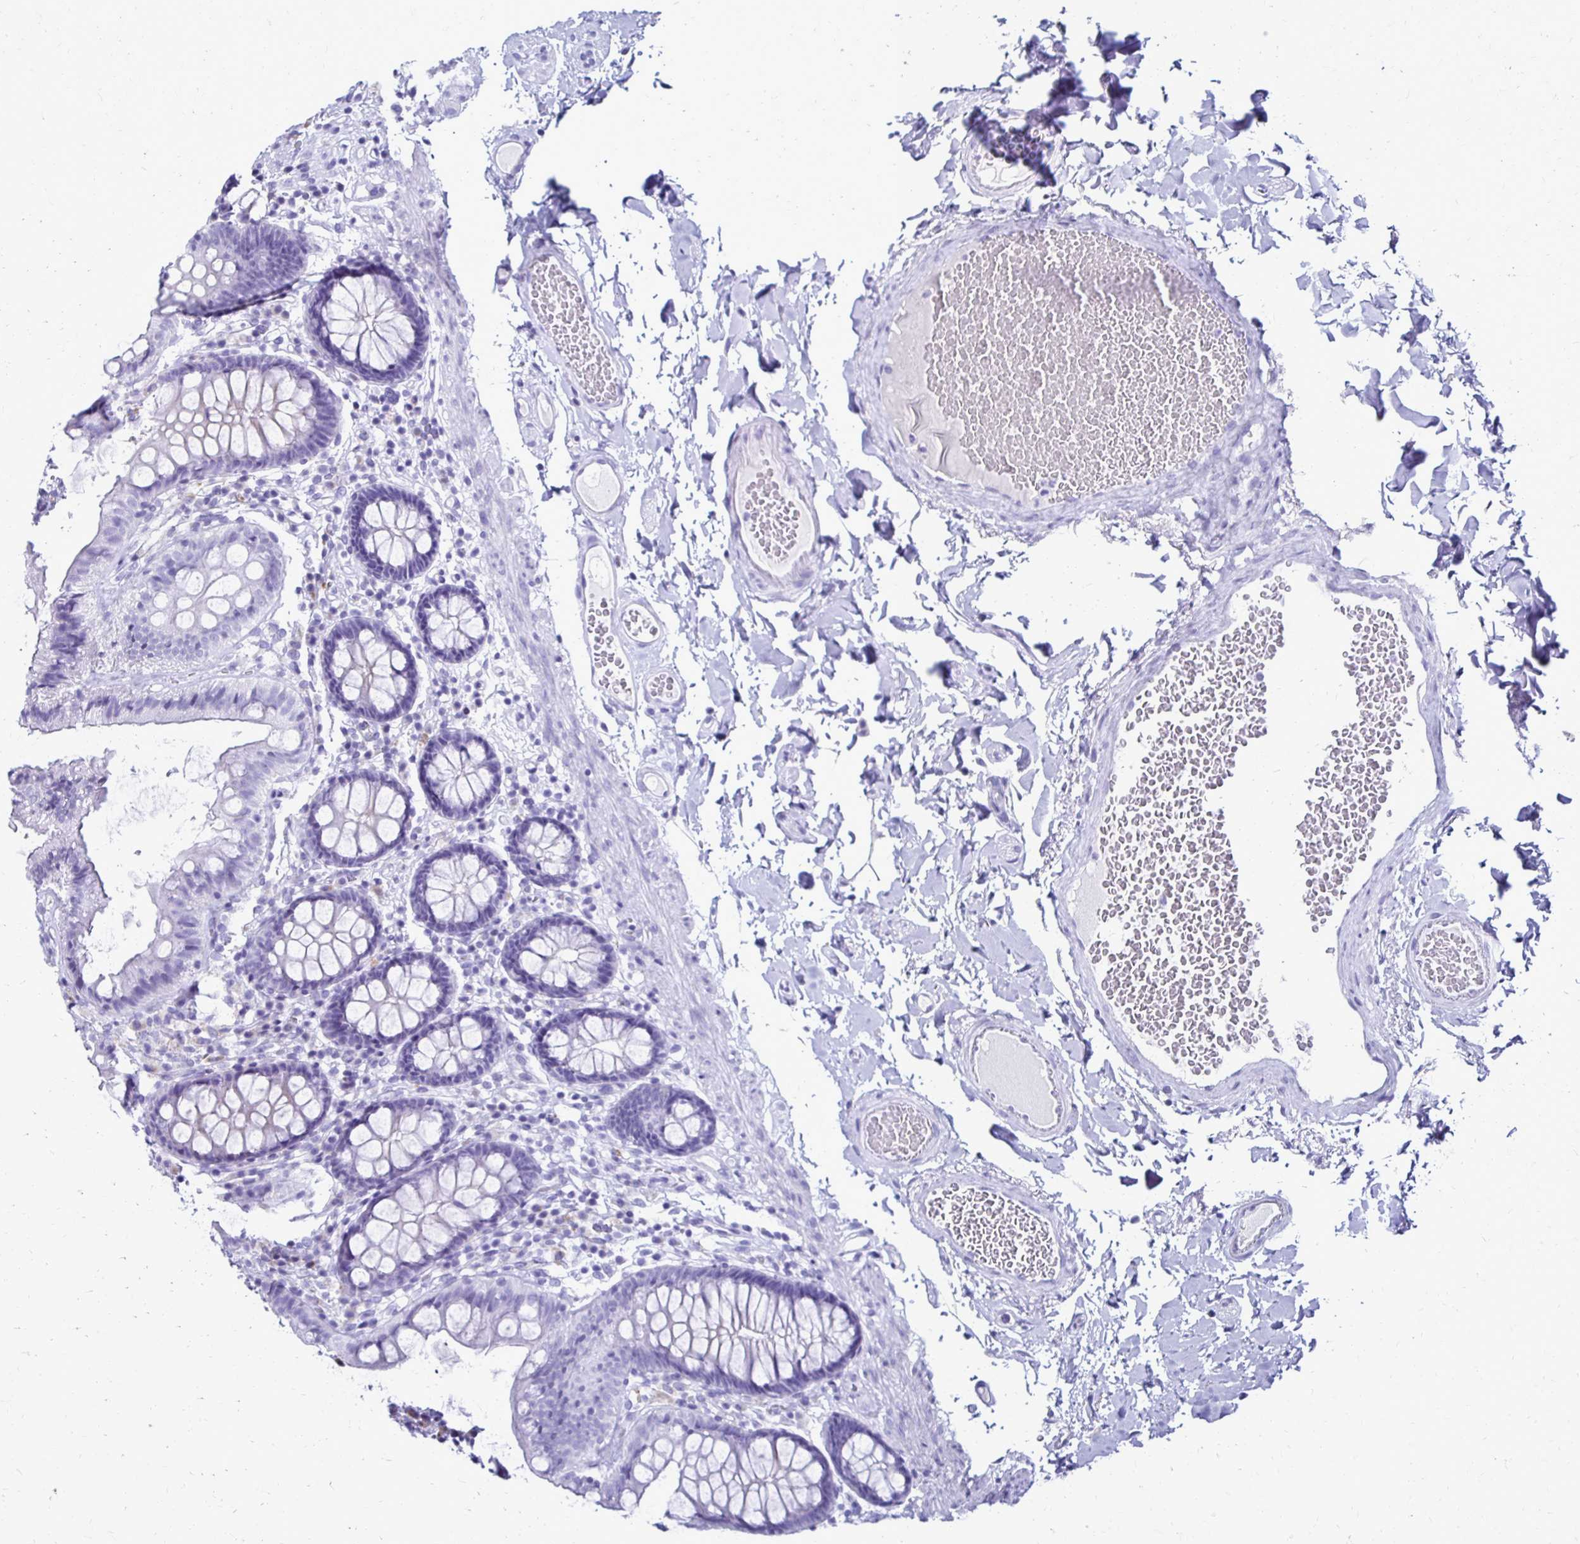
{"staining": {"intensity": "negative", "quantity": "none", "location": "none"}, "tissue": "colon", "cell_type": "Endothelial cells", "image_type": "normal", "snomed": [{"axis": "morphology", "description": "Normal tissue, NOS"}, {"axis": "topography", "description": "Colon"}], "caption": "DAB (3,3'-diaminobenzidine) immunohistochemical staining of unremarkable human colon reveals no significant expression in endothelial cells.", "gene": "CST5", "patient": {"sex": "male", "age": 84}}